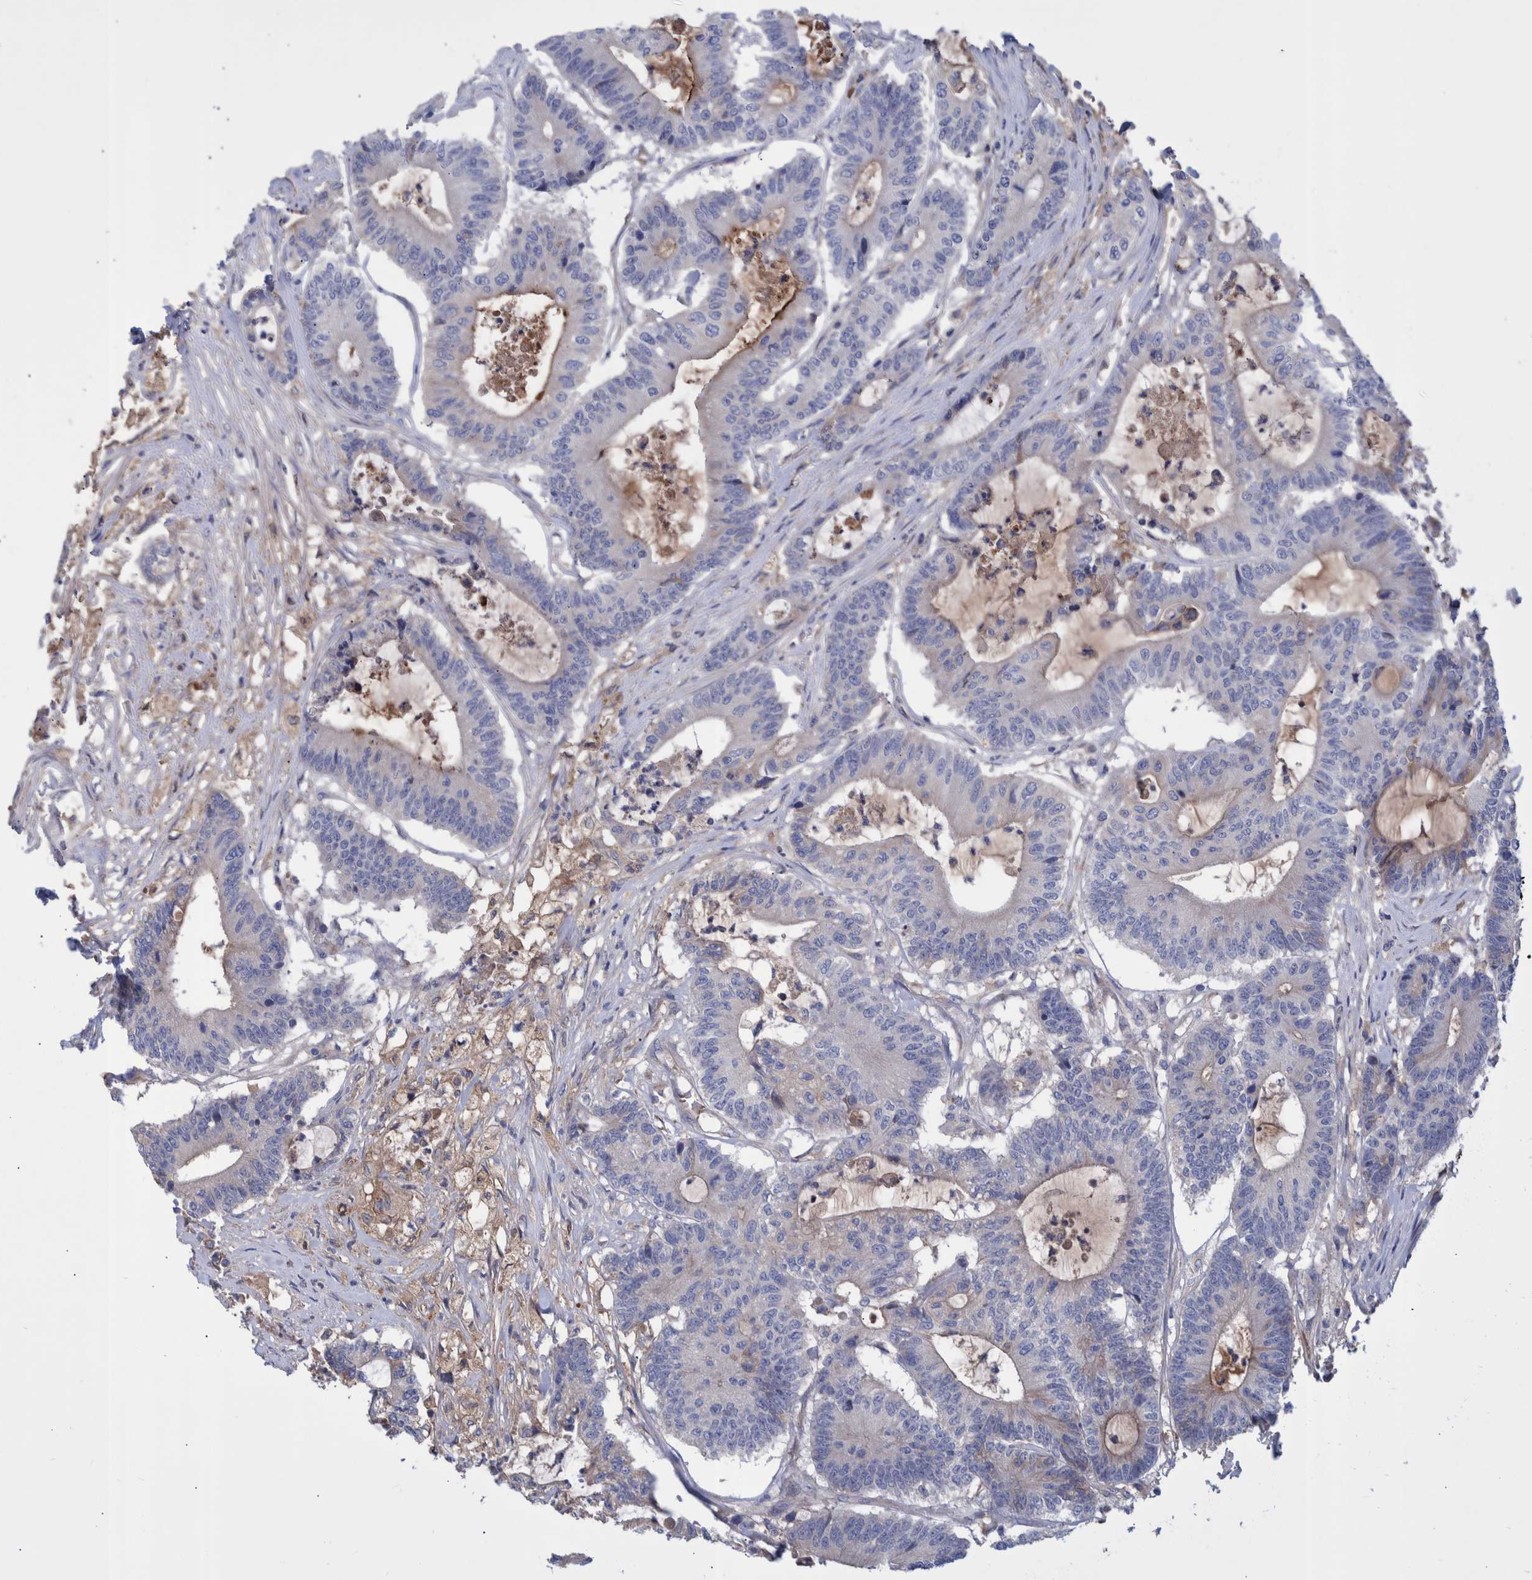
{"staining": {"intensity": "negative", "quantity": "none", "location": "none"}, "tissue": "colorectal cancer", "cell_type": "Tumor cells", "image_type": "cancer", "snomed": [{"axis": "morphology", "description": "Adenocarcinoma, NOS"}, {"axis": "topography", "description": "Colon"}], "caption": "DAB (3,3'-diaminobenzidine) immunohistochemical staining of colorectal cancer displays no significant staining in tumor cells.", "gene": "DLL4", "patient": {"sex": "female", "age": 84}}